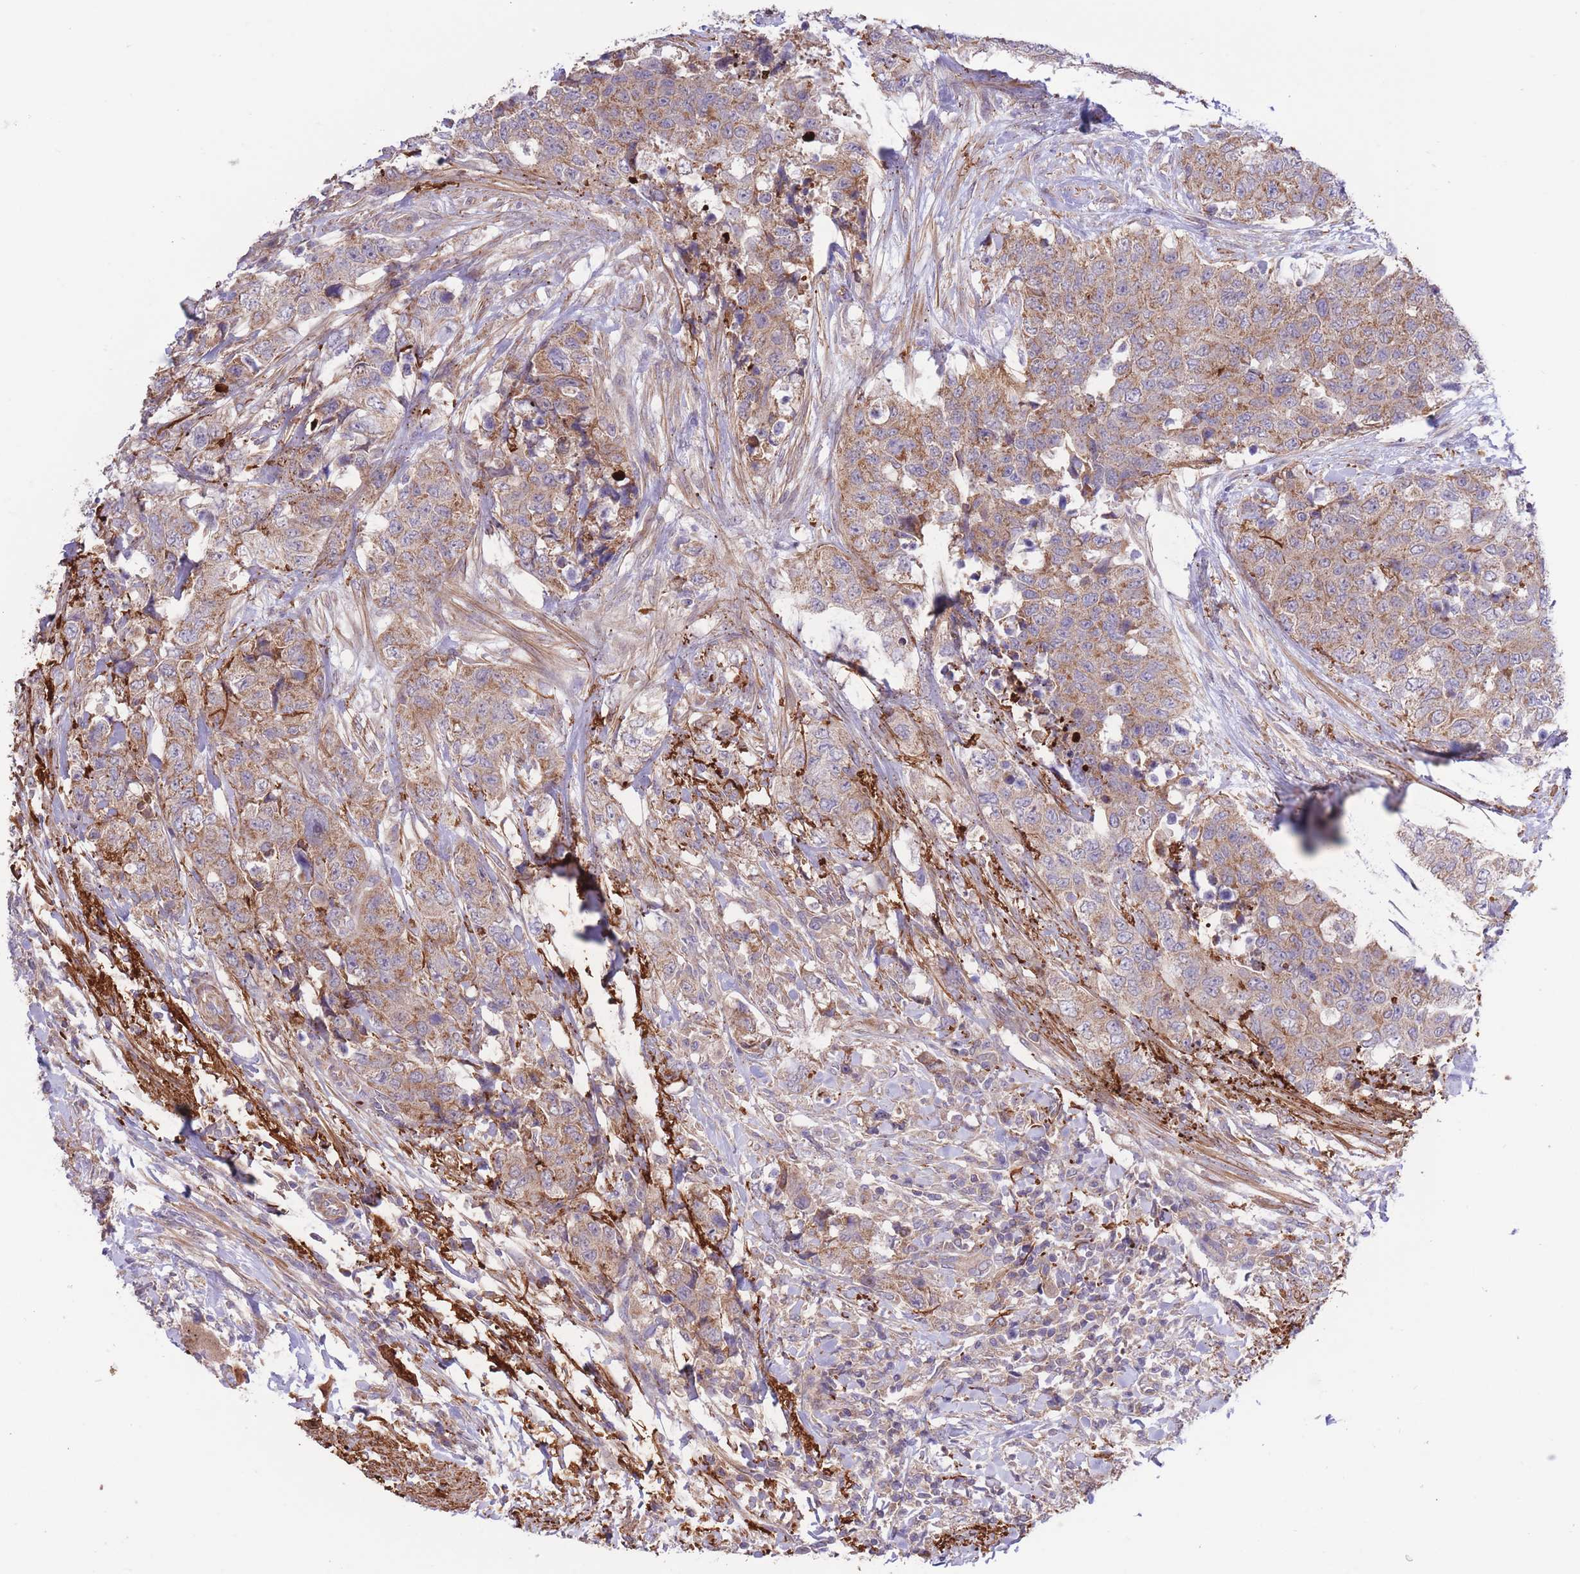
{"staining": {"intensity": "moderate", "quantity": ">75%", "location": "cytoplasmic/membranous"}, "tissue": "urothelial cancer", "cell_type": "Tumor cells", "image_type": "cancer", "snomed": [{"axis": "morphology", "description": "Urothelial carcinoma, High grade"}, {"axis": "topography", "description": "Urinary bladder"}], "caption": "Protein expression analysis of human urothelial cancer reveals moderate cytoplasmic/membranous positivity in approximately >75% of tumor cells. Ihc stains the protein in brown and the nuclei are stained blue.", "gene": "ATP13A2", "patient": {"sex": "female", "age": 78}}